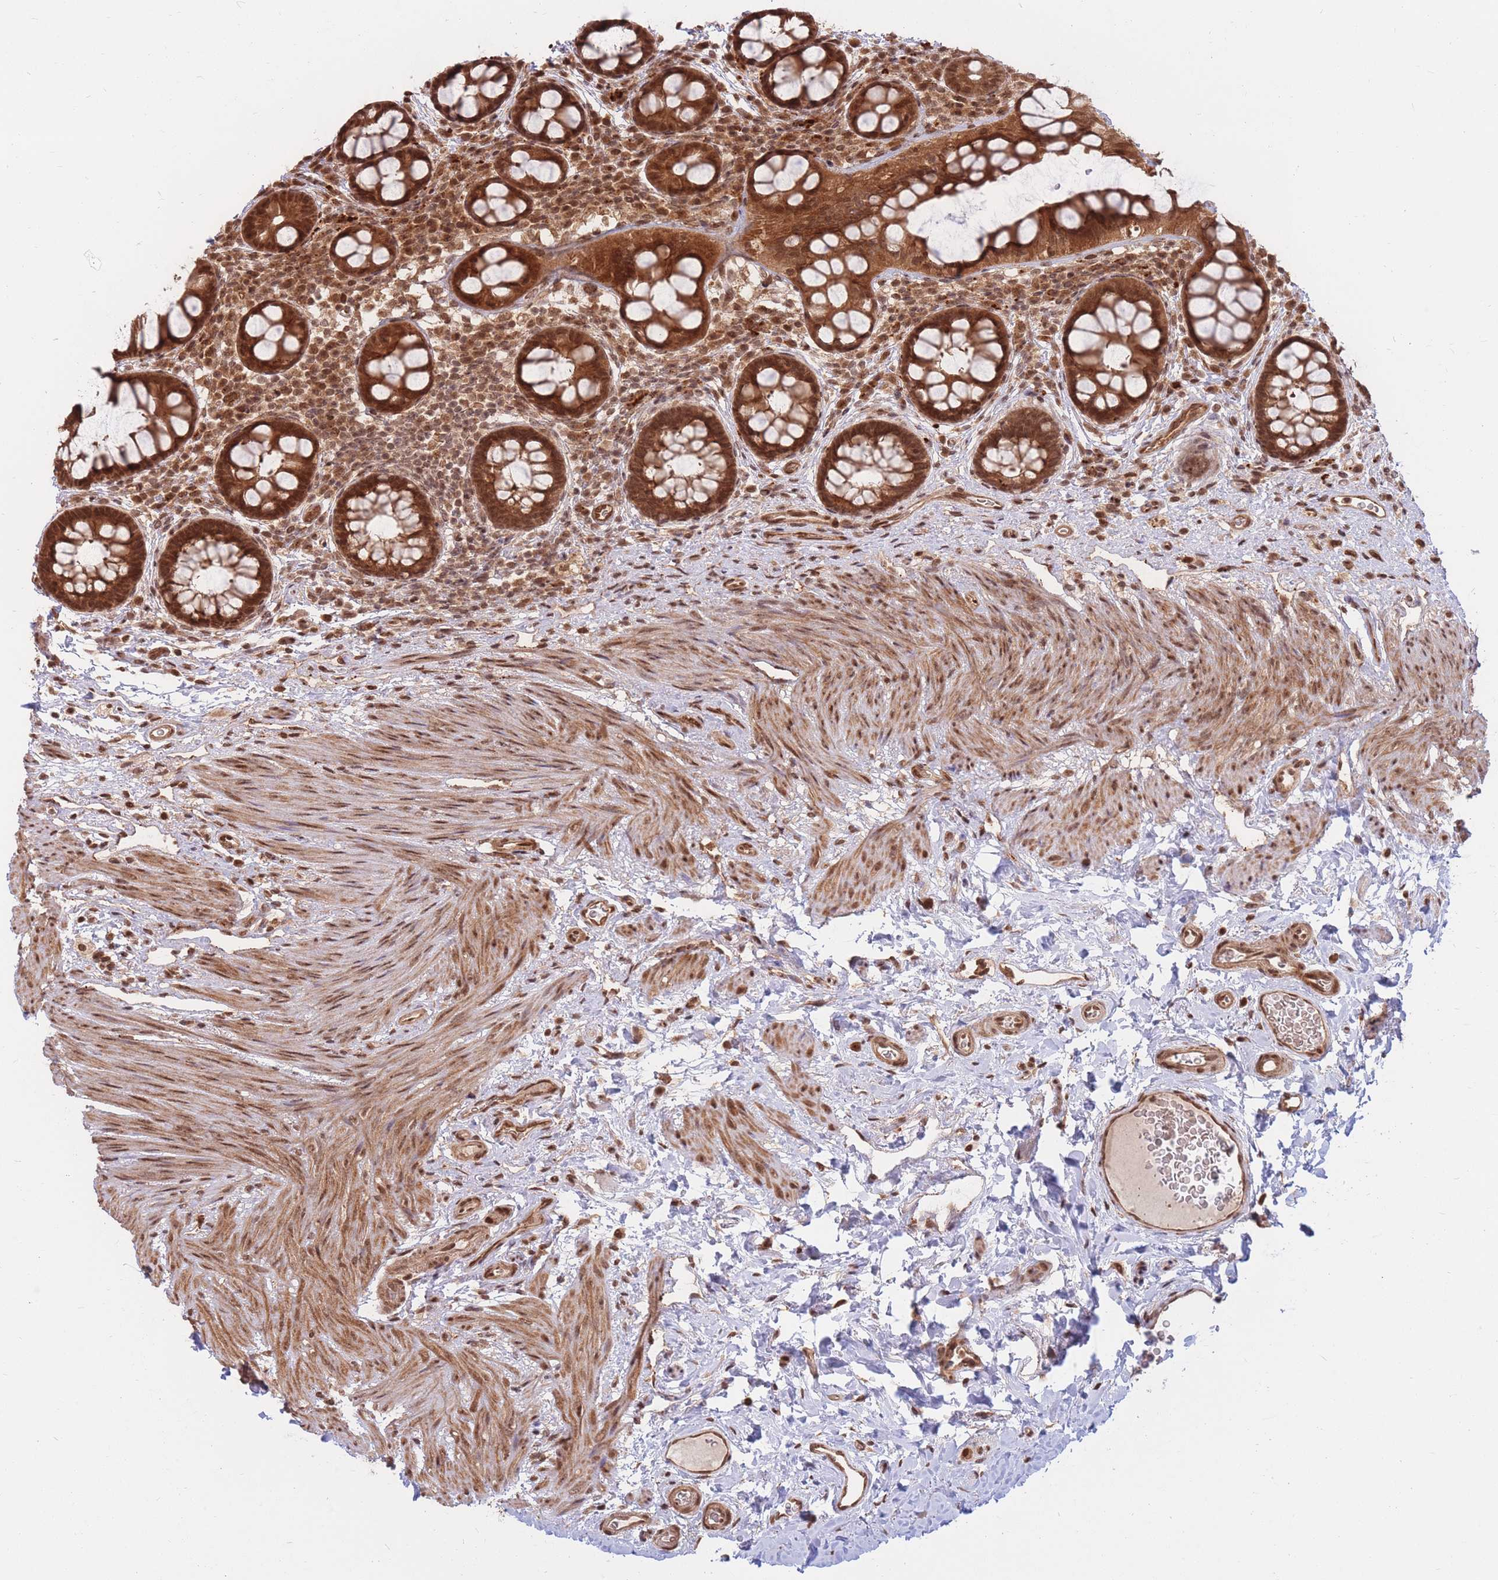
{"staining": {"intensity": "strong", "quantity": ">75%", "location": "cytoplasmic/membranous,nuclear"}, "tissue": "rectum", "cell_type": "Glandular cells", "image_type": "normal", "snomed": [{"axis": "morphology", "description": "Normal tissue, NOS"}, {"axis": "topography", "description": "Rectum"}, {"axis": "topography", "description": "Peripheral nerve tissue"}], "caption": "Glandular cells demonstrate high levels of strong cytoplasmic/membranous,nuclear staining in approximately >75% of cells in unremarkable rectum.", "gene": "SRA1", "patient": {"sex": "female", "age": 69}}